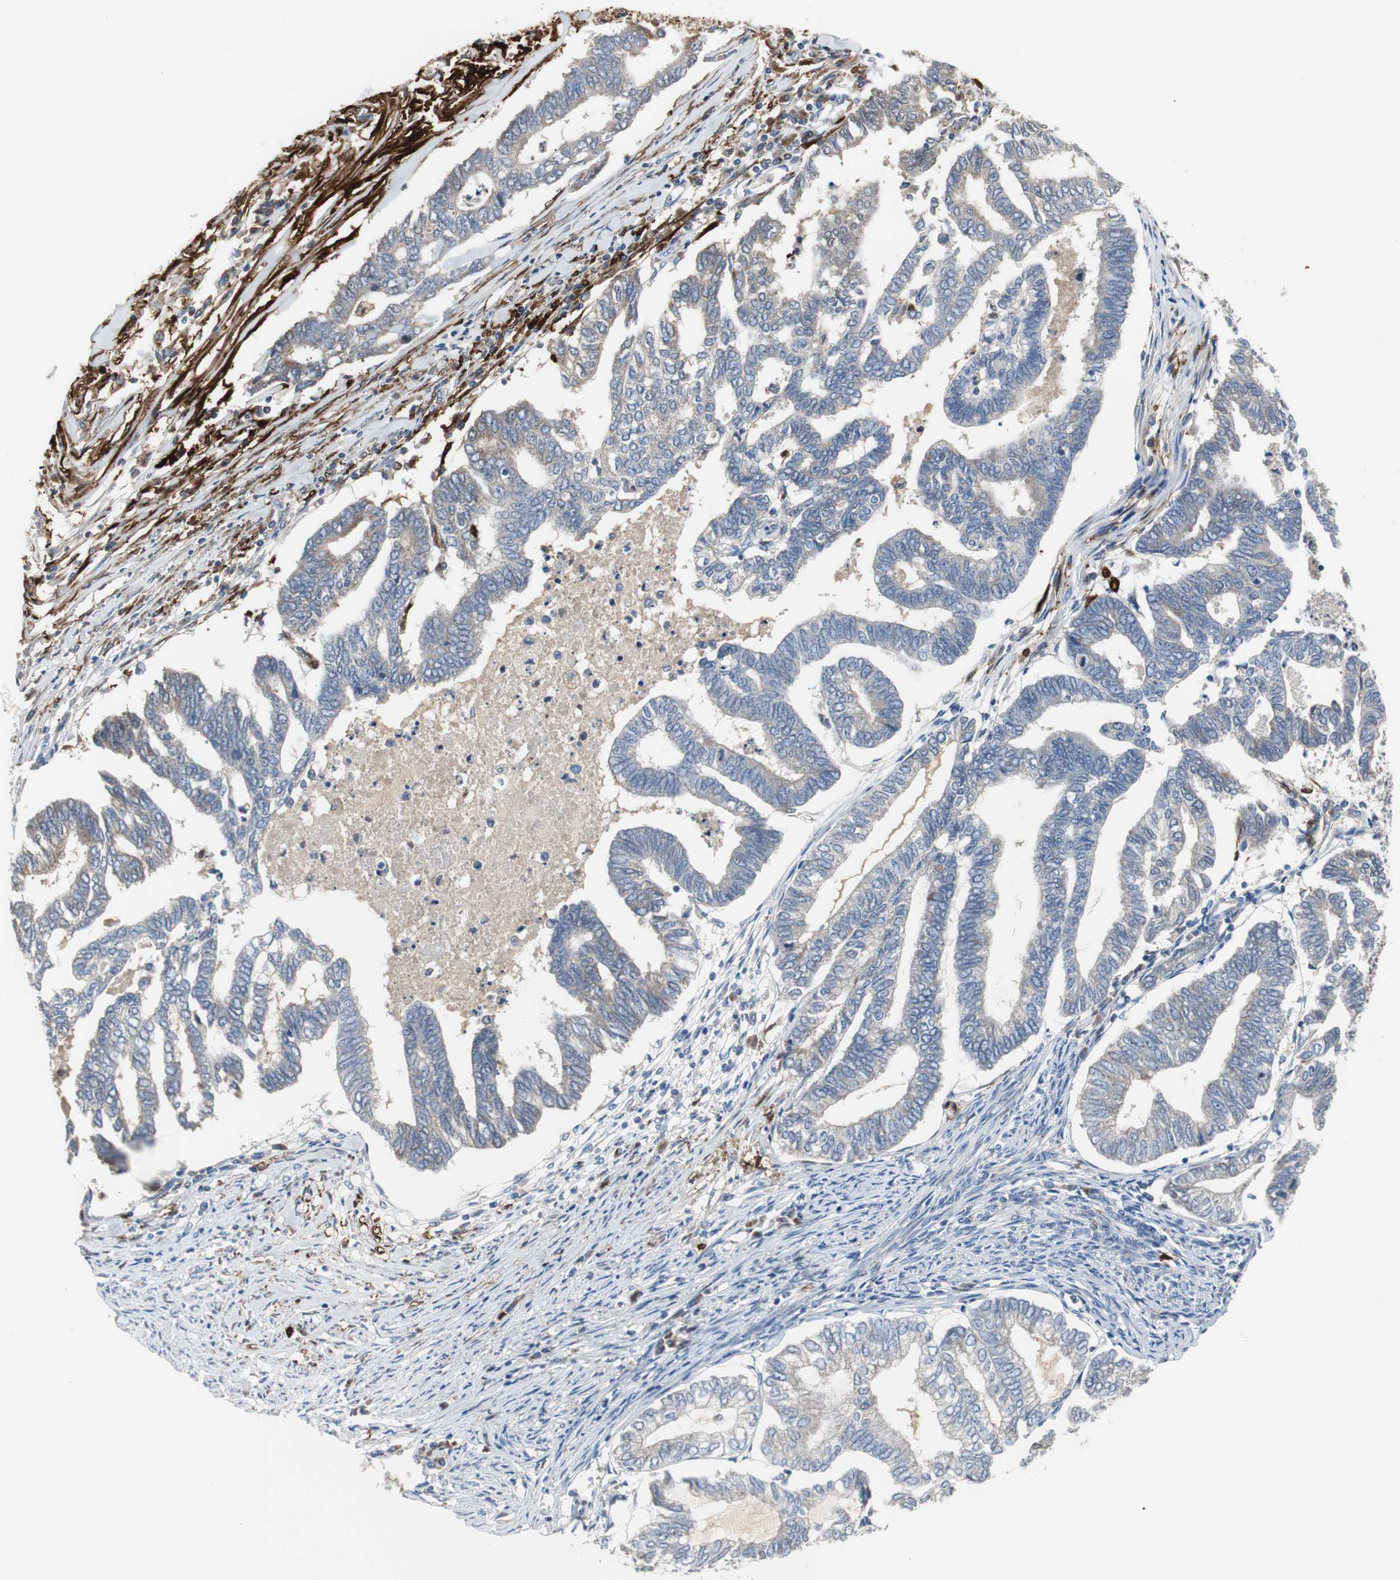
{"staining": {"intensity": "weak", "quantity": "25%-75%", "location": "cytoplasmic/membranous"}, "tissue": "endometrial cancer", "cell_type": "Tumor cells", "image_type": "cancer", "snomed": [{"axis": "morphology", "description": "Adenocarcinoma, NOS"}, {"axis": "topography", "description": "Endometrium"}], "caption": "Protein staining of endometrial cancer tissue displays weak cytoplasmic/membranous expression in about 25%-75% of tumor cells. The protein of interest is stained brown, and the nuclei are stained in blue (DAB (3,3'-diaminobenzidine) IHC with brightfield microscopy, high magnification).", "gene": "CALB2", "patient": {"sex": "female", "age": 79}}